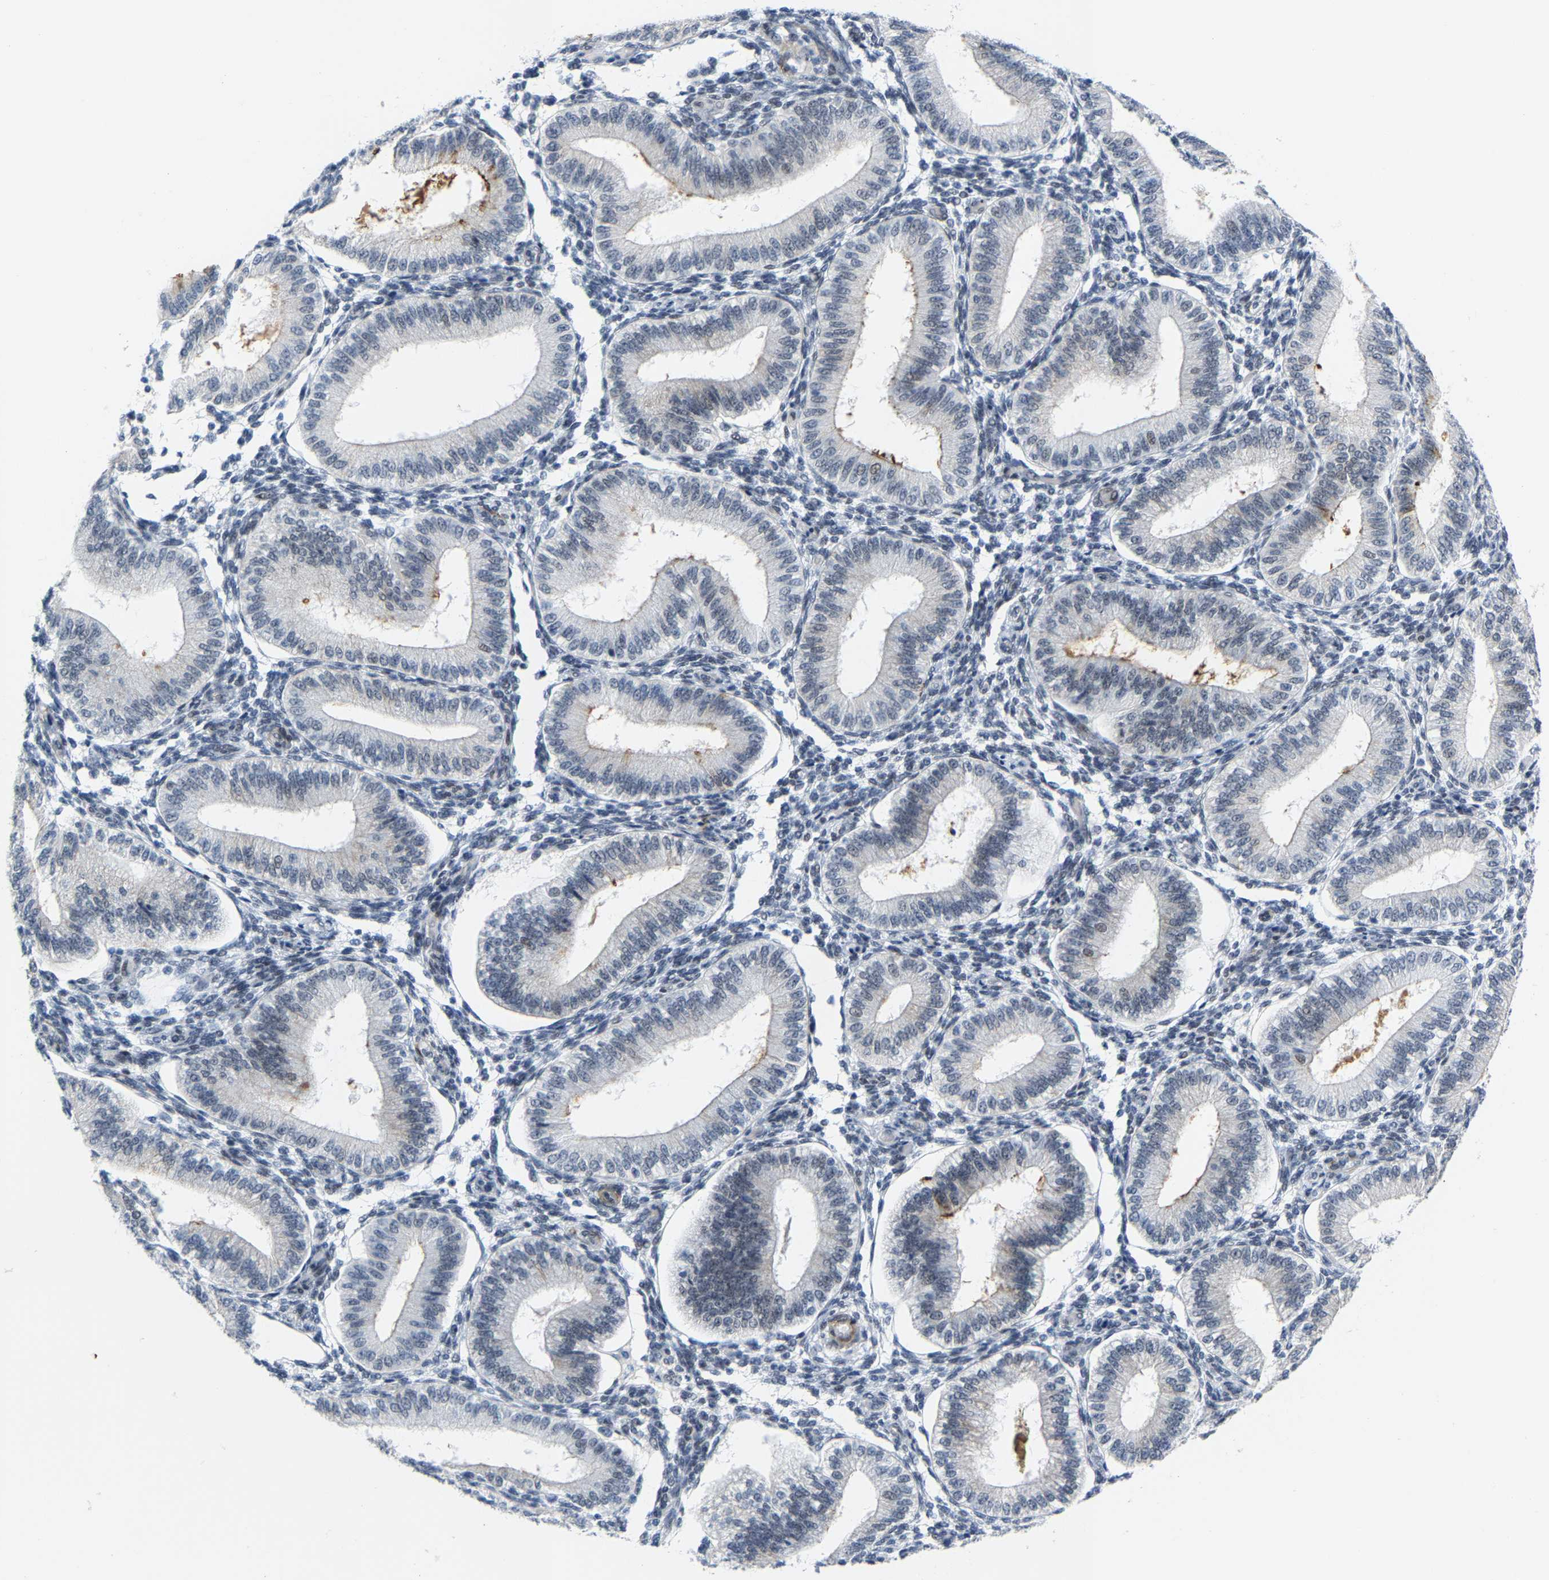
{"staining": {"intensity": "negative", "quantity": "none", "location": "none"}, "tissue": "endometrium", "cell_type": "Cells in endometrial stroma", "image_type": "normal", "snomed": [{"axis": "morphology", "description": "Normal tissue, NOS"}, {"axis": "topography", "description": "Endometrium"}], "caption": "The immunohistochemistry histopathology image has no significant positivity in cells in endometrial stroma of endometrium. Nuclei are stained in blue.", "gene": "FAM180A", "patient": {"sex": "female", "age": 39}}